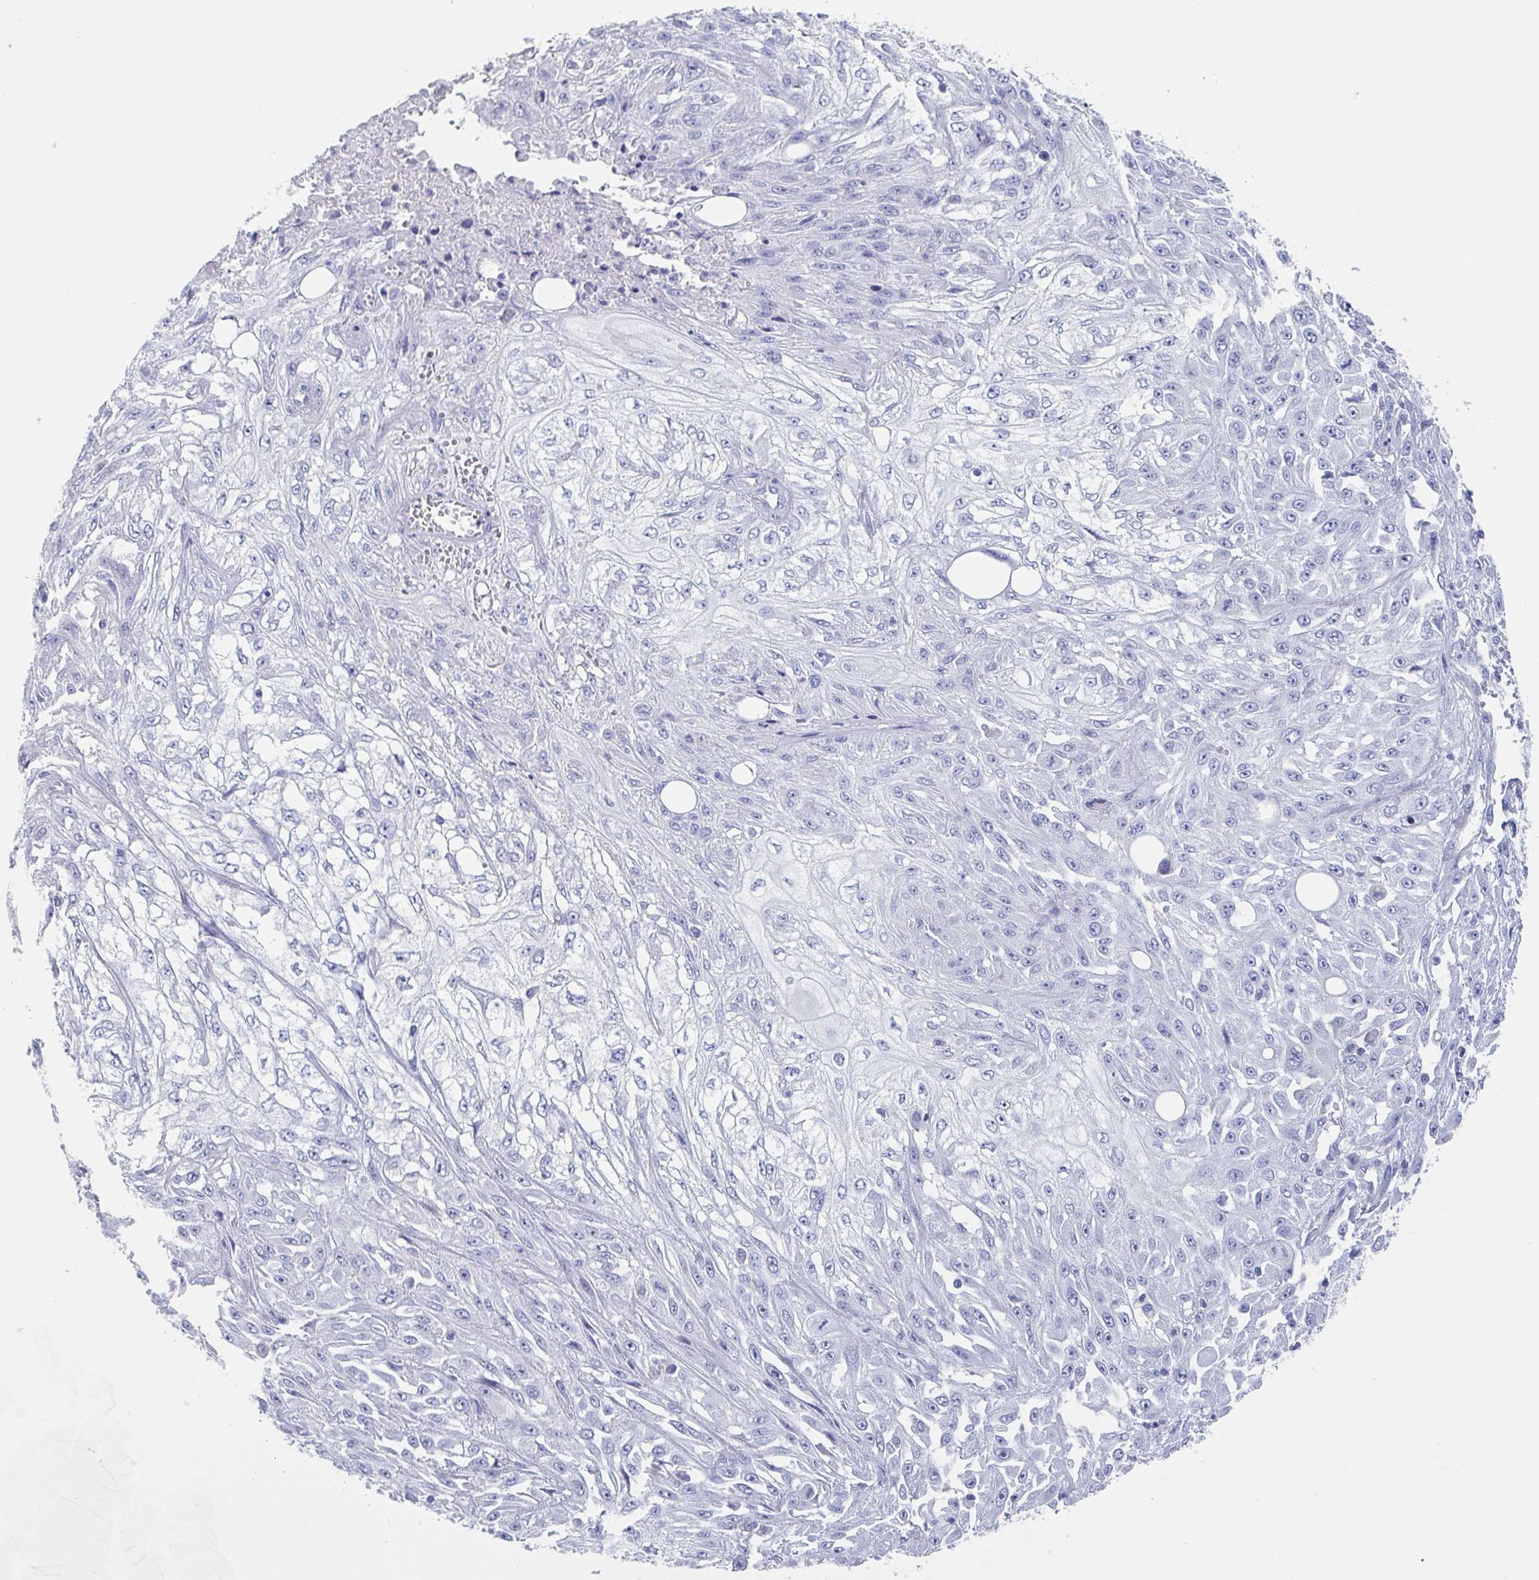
{"staining": {"intensity": "negative", "quantity": "none", "location": "none"}, "tissue": "skin cancer", "cell_type": "Tumor cells", "image_type": "cancer", "snomed": [{"axis": "morphology", "description": "Squamous cell carcinoma, NOS"}, {"axis": "morphology", "description": "Squamous cell carcinoma, metastatic, NOS"}, {"axis": "topography", "description": "Skin"}, {"axis": "topography", "description": "Lymph node"}], "caption": "The histopathology image exhibits no staining of tumor cells in skin cancer (squamous cell carcinoma).", "gene": "NOXRED1", "patient": {"sex": "male", "age": 75}}